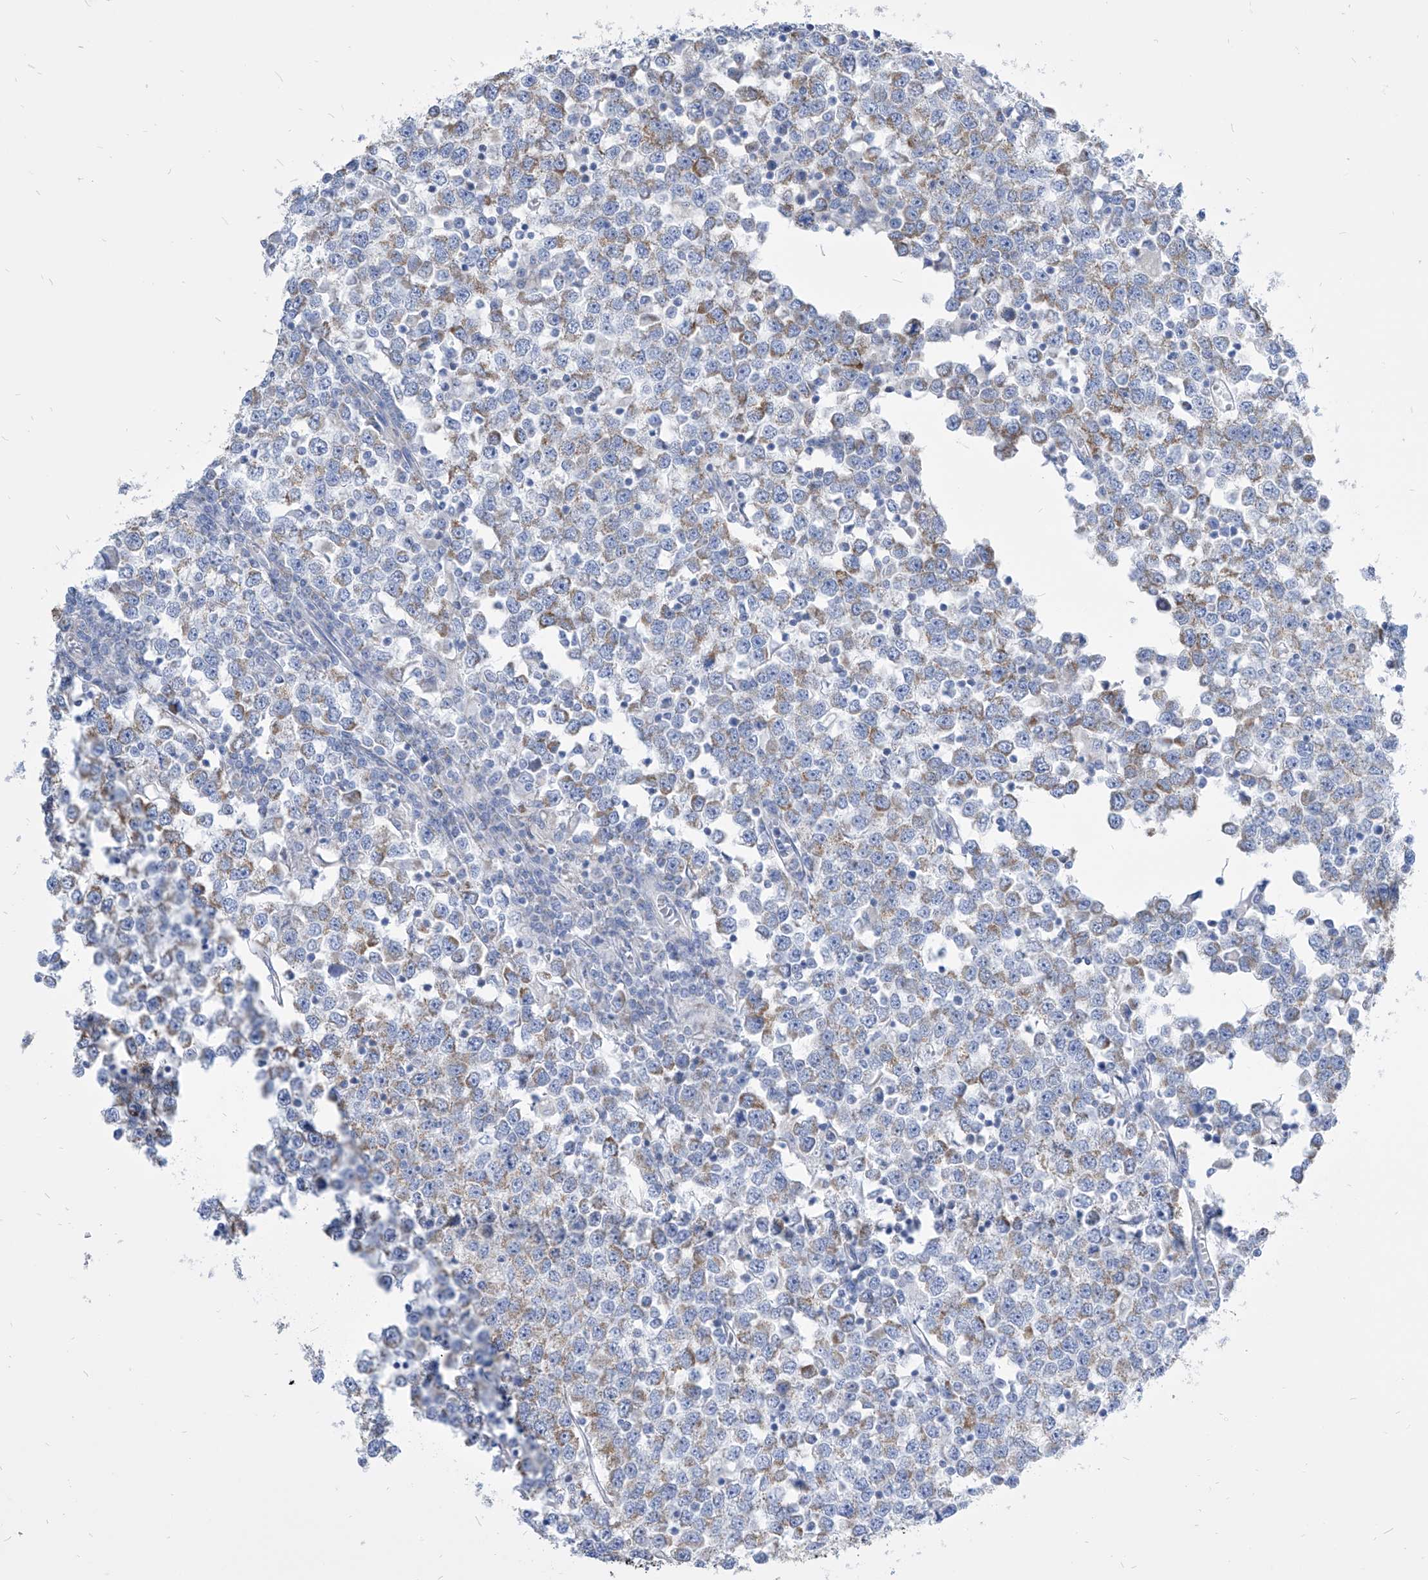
{"staining": {"intensity": "weak", "quantity": "25%-75%", "location": "cytoplasmic/membranous"}, "tissue": "testis cancer", "cell_type": "Tumor cells", "image_type": "cancer", "snomed": [{"axis": "morphology", "description": "Seminoma, NOS"}, {"axis": "topography", "description": "Testis"}], "caption": "Weak cytoplasmic/membranous staining is seen in about 25%-75% of tumor cells in seminoma (testis).", "gene": "COQ3", "patient": {"sex": "male", "age": 65}}